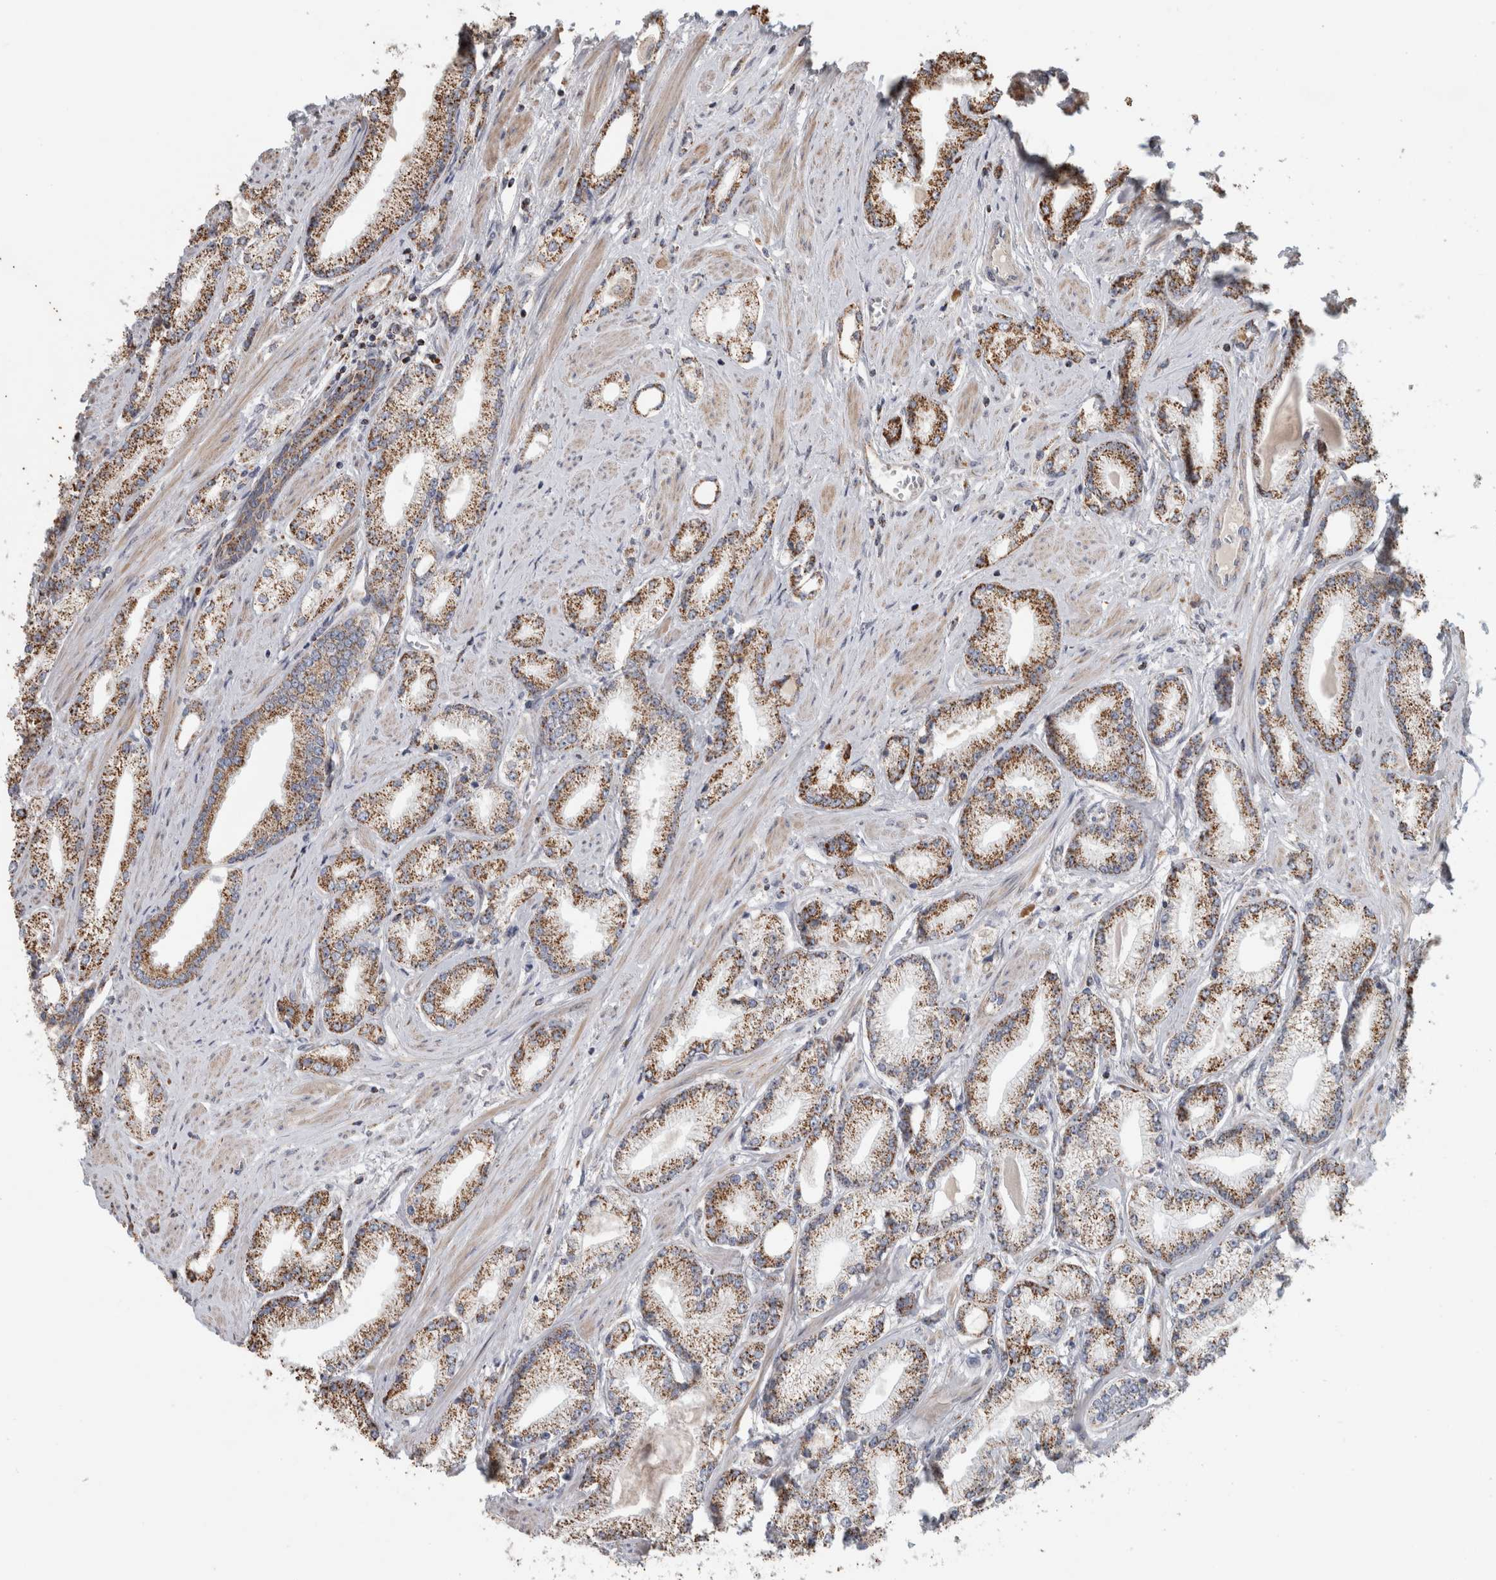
{"staining": {"intensity": "moderate", "quantity": ">75%", "location": "cytoplasmic/membranous"}, "tissue": "prostate cancer", "cell_type": "Tumor cells", "image_type": "cancer", "snomed": [{"axis": "morphology", "description": "Adenocarcinoma, Low grade"}, {"axis": "topography", "description": "Prostate"}], "caption": "IHC image of neoplastic tissue: low-grade adenocarcinoma (prostate) stained using immunohistochemistry demonstrates medium levels of moderate protein expression localized specifically in the cytoplasmic/membranous of tumor cells, appearing as a cytoplasmic/membranous brown color.", "gene": "ST8SIA1", "patient": {"sex": "male", "age": 62}}